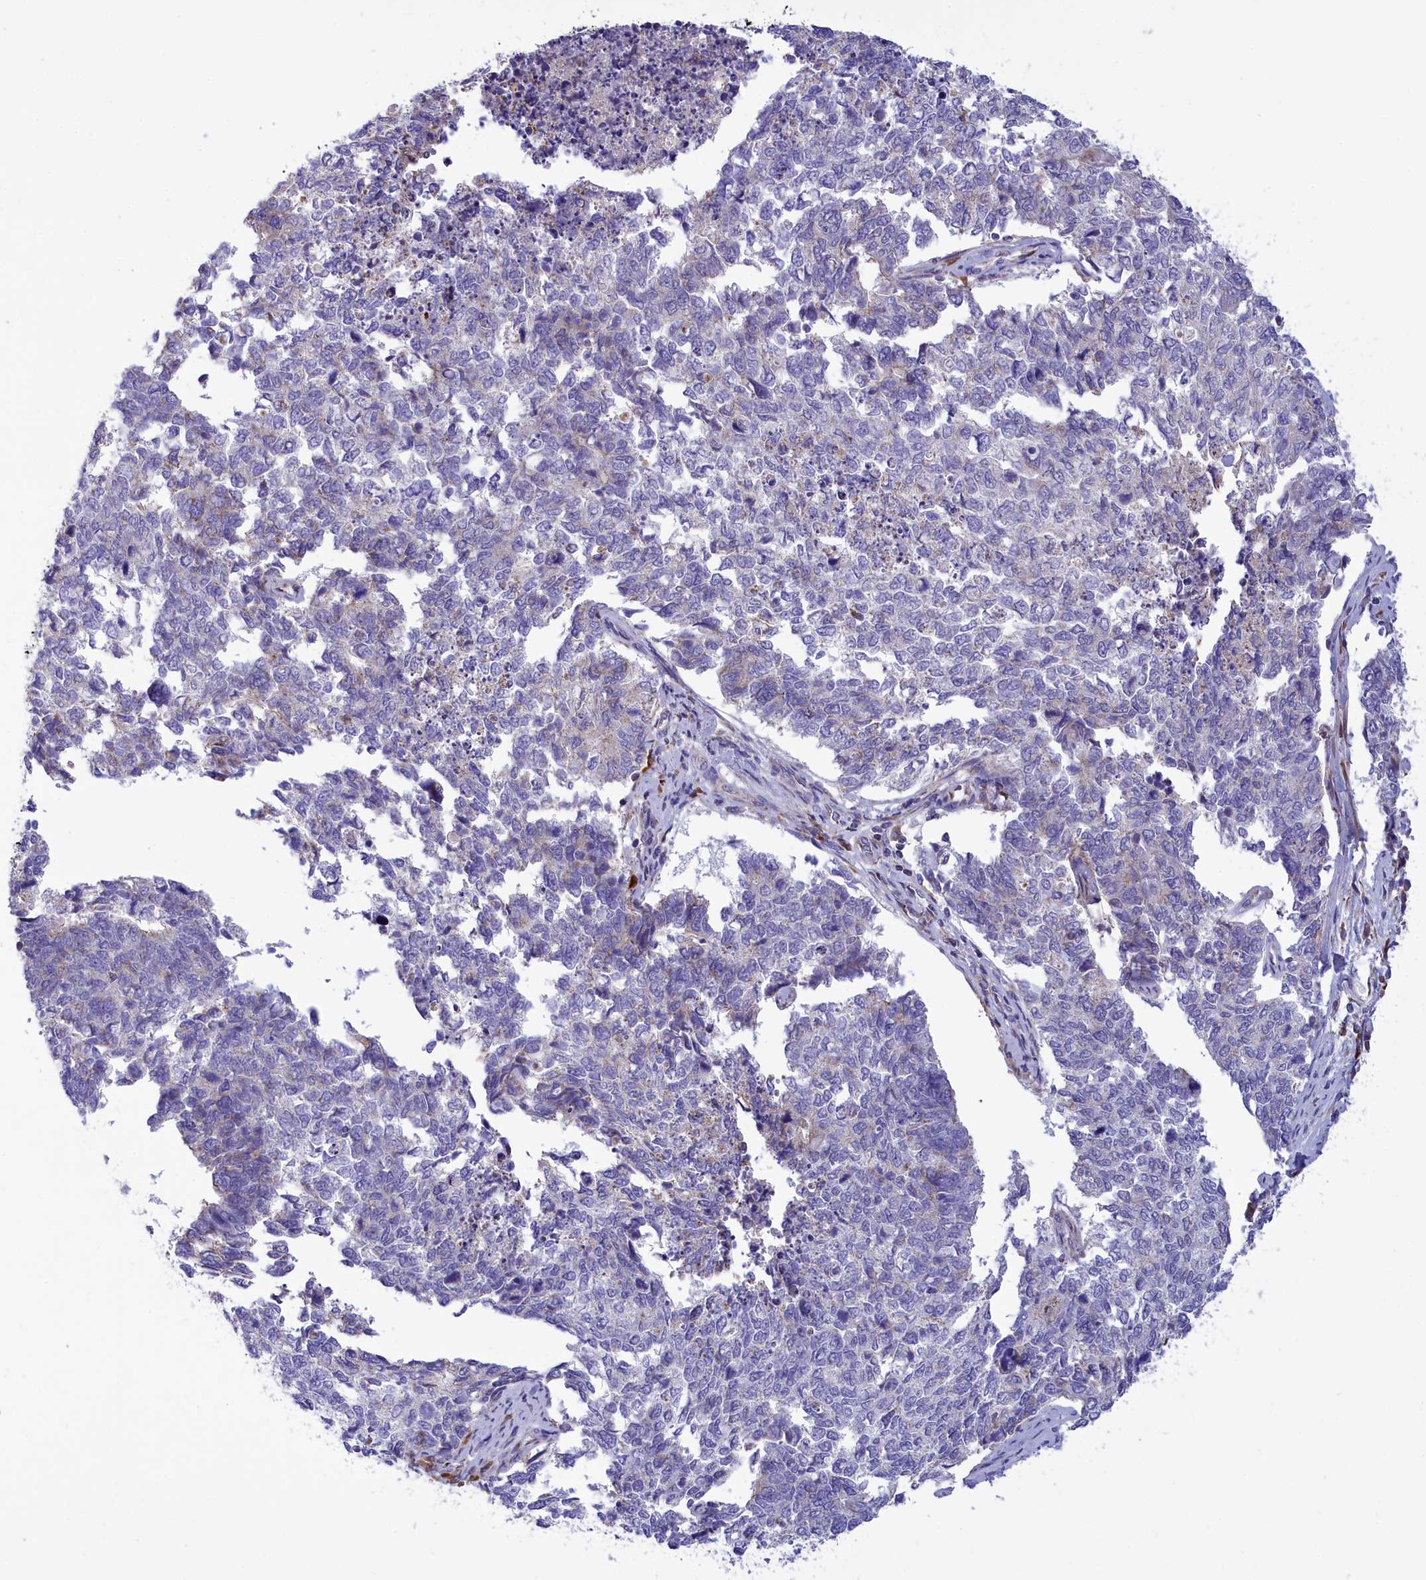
{"staining": {"intensity": "weak", "quantity": "<25%", "location": "cytoplasmic/membranous"}, "tissue": "cervical cancer", "cell_type": "Tumor cells", "image_type": "cancer", "snomed": [{"axis": "morphology", "description": "Squamous cell carcinoma, NOS"}, {"axis": "topography", "description": "Cervix"}], "caption": "Tumor cells show no significant protein expression in squamous cell carcinoma (cervical).", "gene": "CORO7-PAM16", "patient": {"sex": "female", "age": 63}}